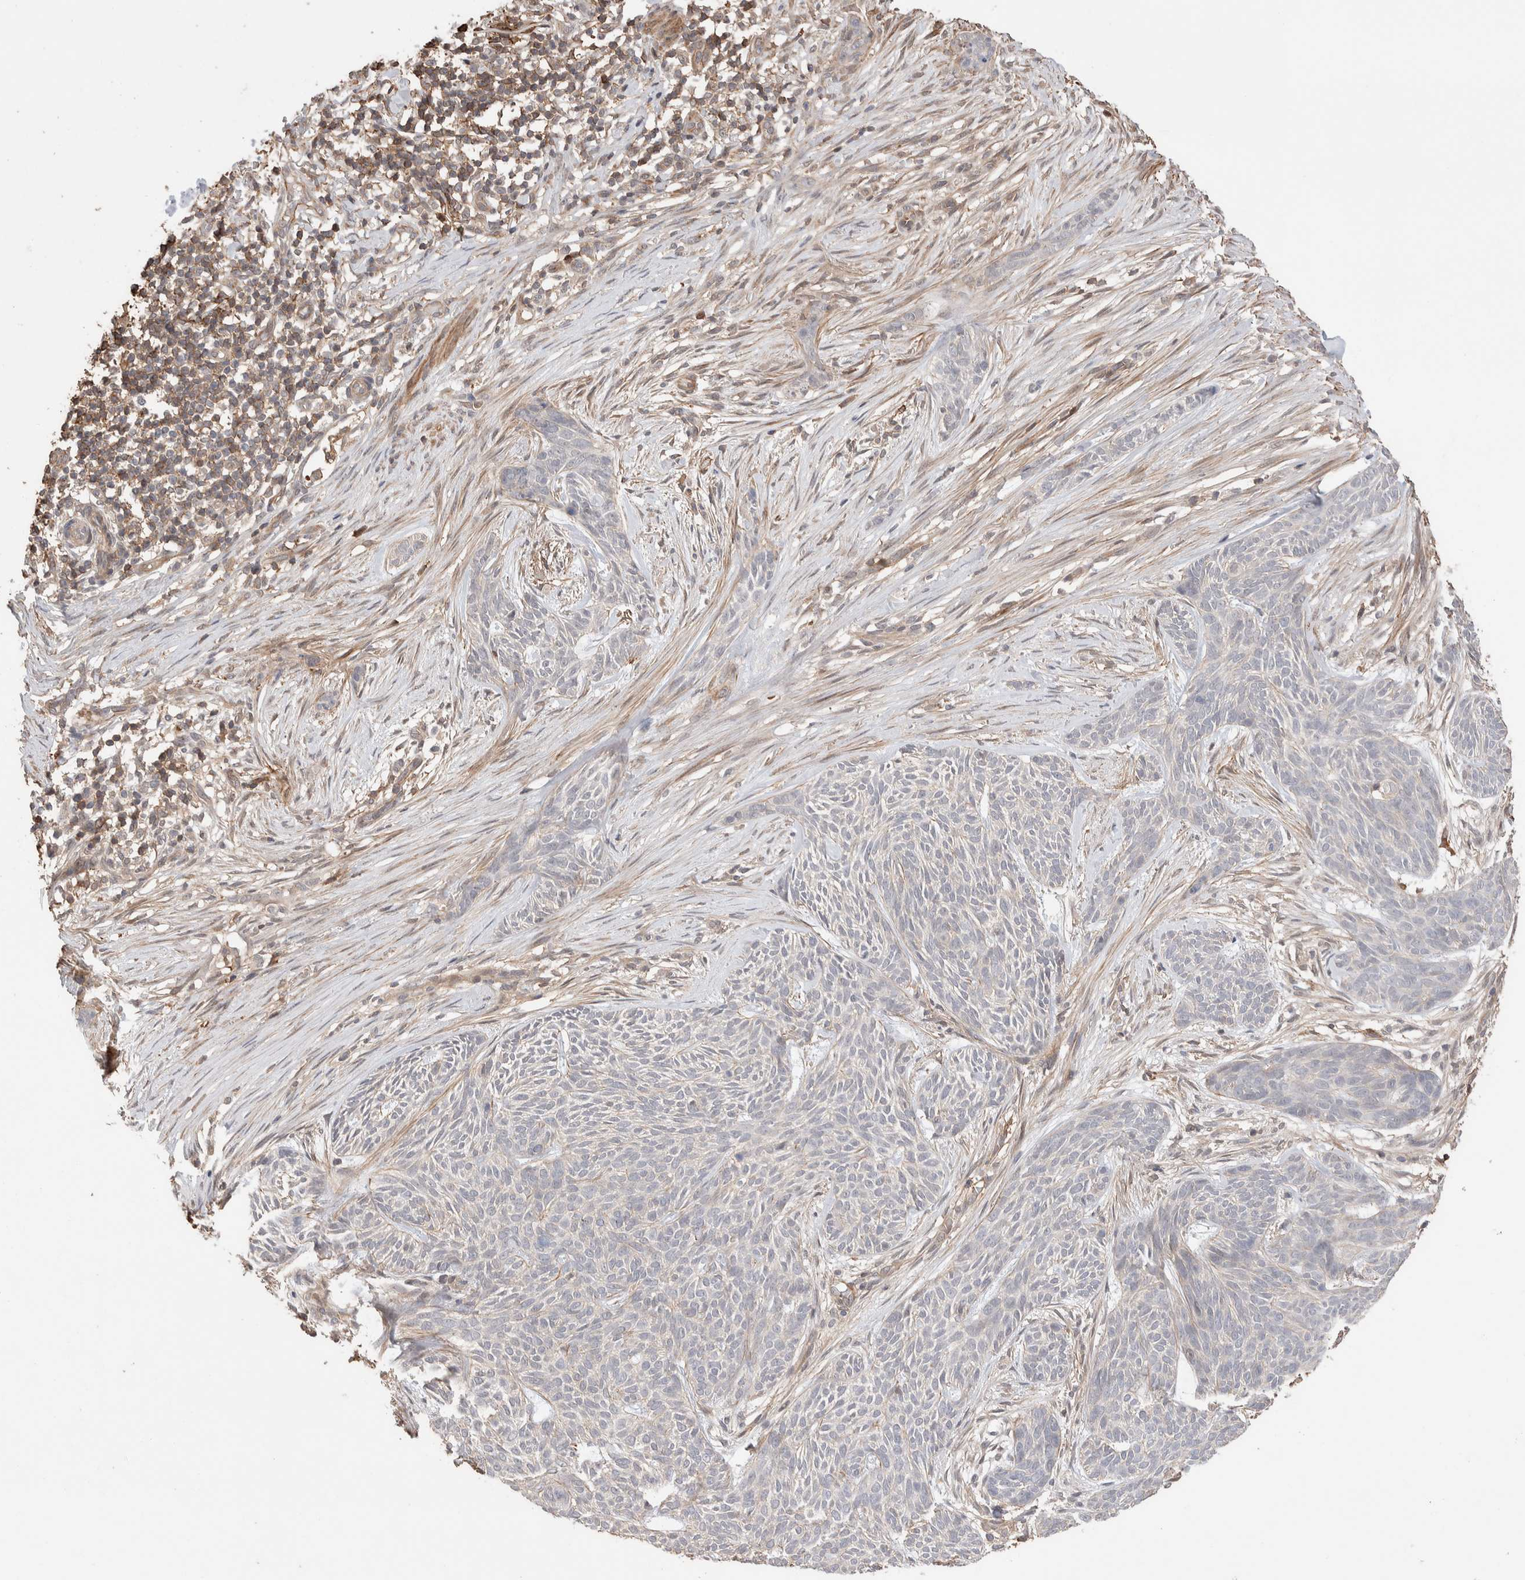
{"staining": {"intensity": "negative", "quantity": "none", "location": "none"}, "tissue": "skin cancer", "cell_type": "Tumor cells", "image_type": "cancer", "snomed": [{"axis": "morphology", "description": "Basal cell carcinoma"}, {"axis": "topography", "description": "Skin"}], "caption": "There is no significant expression in tumor cells of skin basal cell carcinoma.", "gene": "ZNF704", "patient": {"sex": "female", "age": 59}}